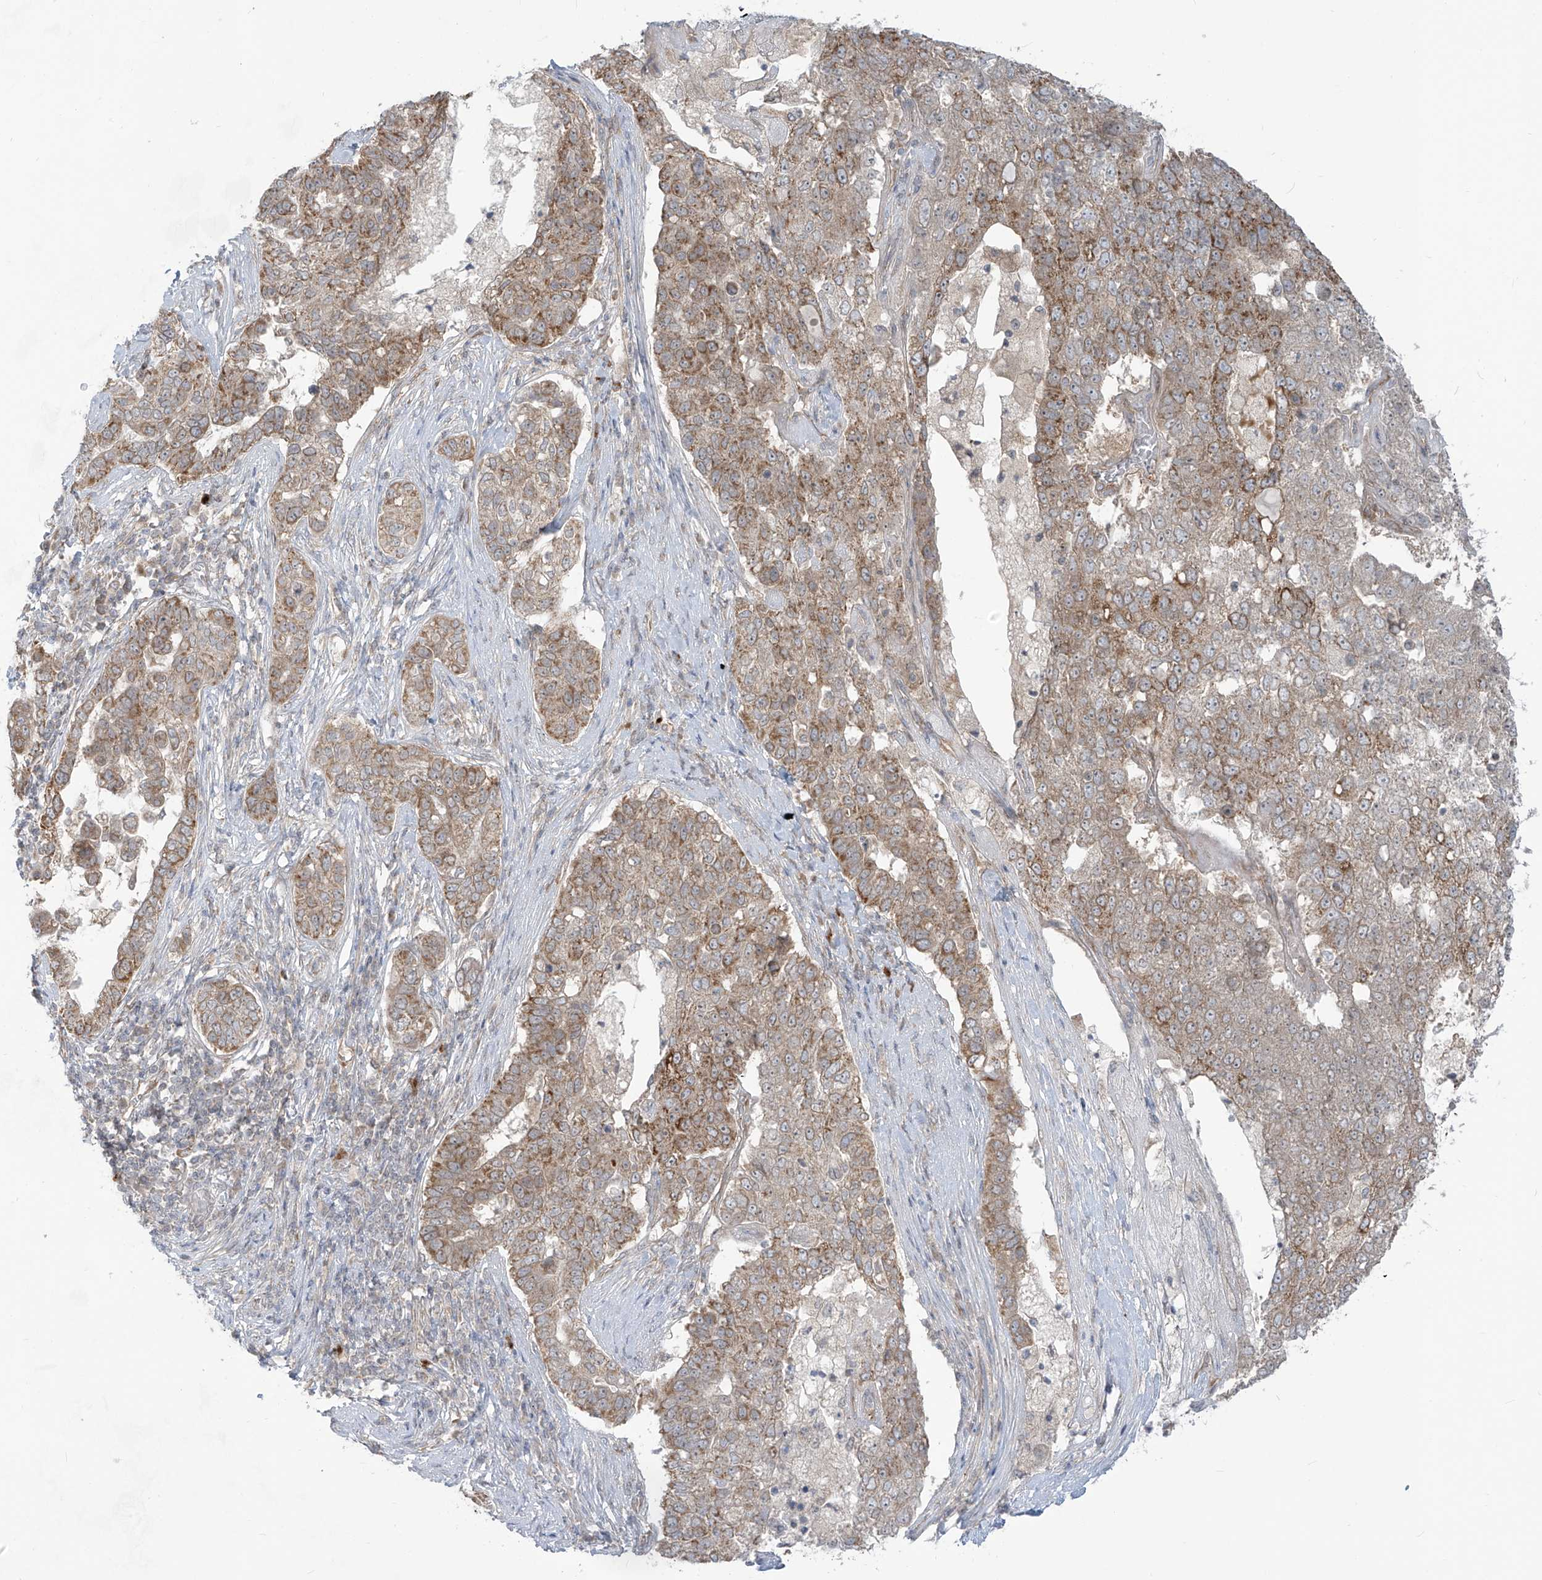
{"staining": {"intensity": "moderate", "quantity": ">75%", "location": "cytoplasmic/membranous"}, "tissue": "pancreatic cancer", "cell_type": "Tumor cells", "image_type": "cancer", "snomed": [{"axis": "morphology", "description": "Adenocarcinoma, NOS"}, {"axis": "topography", "description": "Pancreas"}], "caption": "Pancreatic cancer stained for a protein displays moderate cytoplasmic/membranous positivity in tumor cells.", "gene": "TRIM67", "patient": {"sex": "female", "age": 61}}